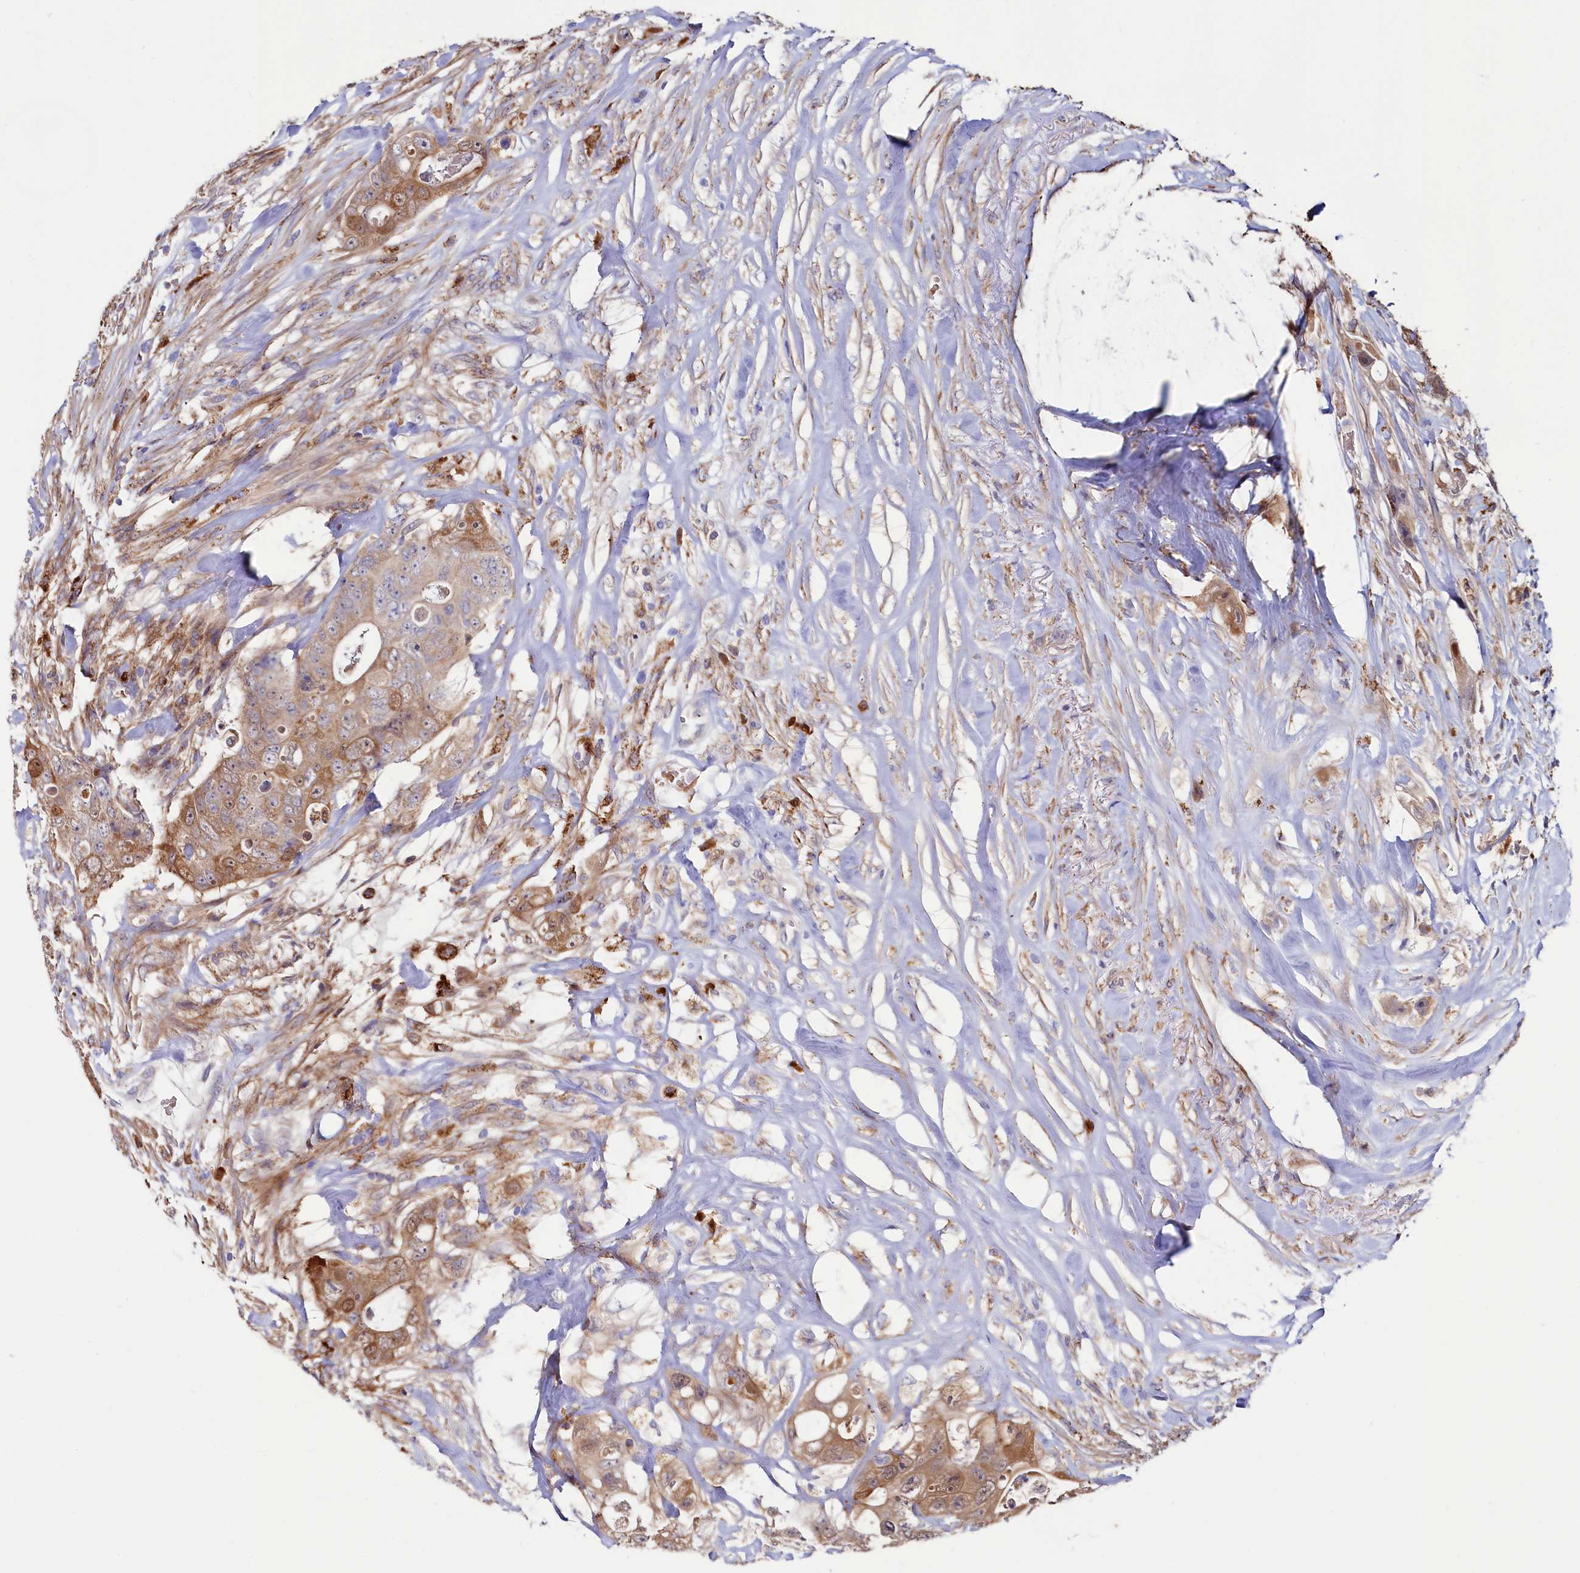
{"staining": {"intensity": "moderate", "quantity": ">75%", "location": "cytoplasmic/membranous"}, "tissue": "colorectal cancer", "cell_type": "Tumor cells", "image_type": "cancer", "snomed": [{"axis": "morphology", "description": "Adenocarcinoma, NOS"}, {"axis": "topography", "description": "Colon"}], "caption": "Human colorectal adenocarcinoma stained with a protein marker shows moderate staining in tumor cells.", "gene": "ASTE1", "patient": {"sex": "female", "age": 46}}